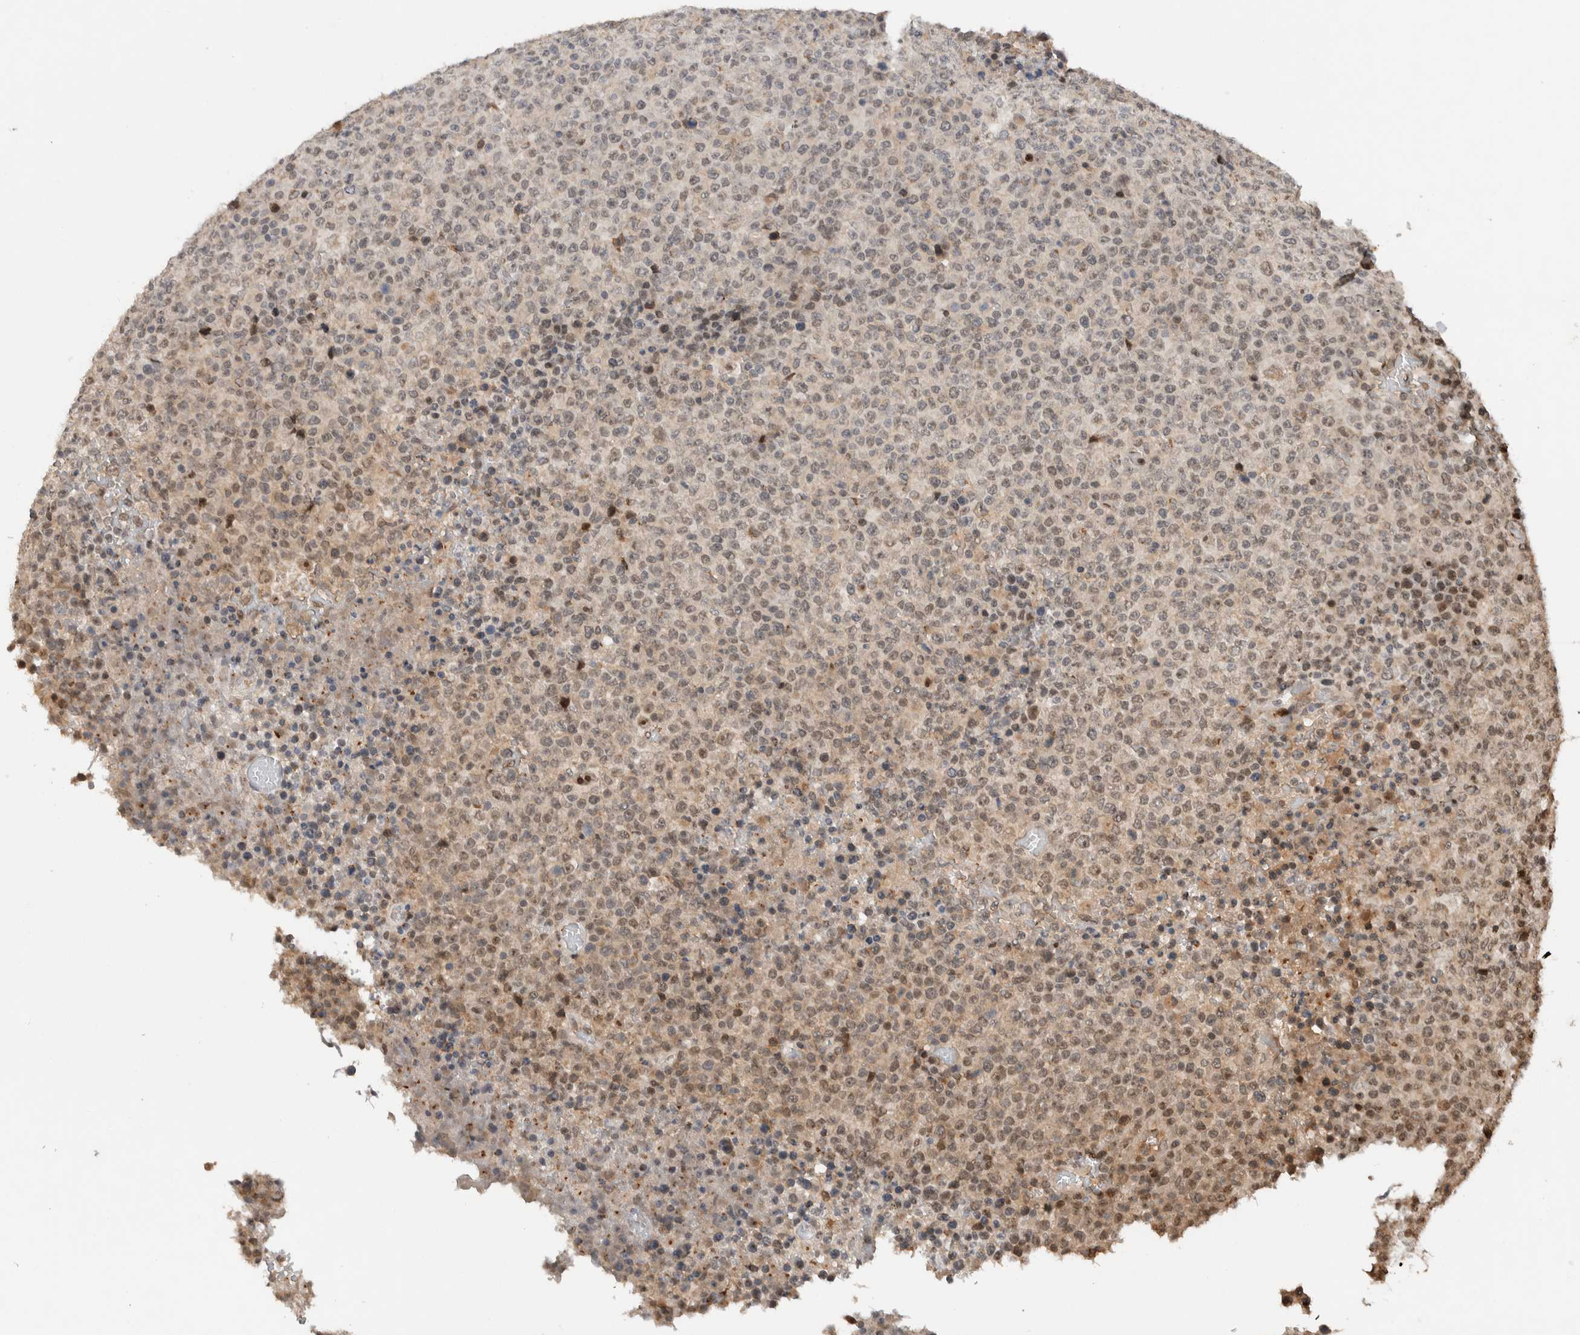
{"staining": {"intensity": "weak", "quantity": "25%-75%", "location": "nuclear"}, "tissue": "lymphoma", "cell_type": "Tumor cells", "image_type": "cancer", "snomed": [{"axis": "morphology", "description": "Malignant lymphoma, non-Hodgkin's type, High grade"}, {"axis": "topography", "description": "Lymph node"}], "caption": "Immunohistochemical staining of lymphoma reveals weak nuclear protein positivity in approximately 25%-75% of tumor cells. (IHC, brightfield microscopy, high magnification).", "gene": "ZNF521", "patient": {"sex": "male", "age": 13}}